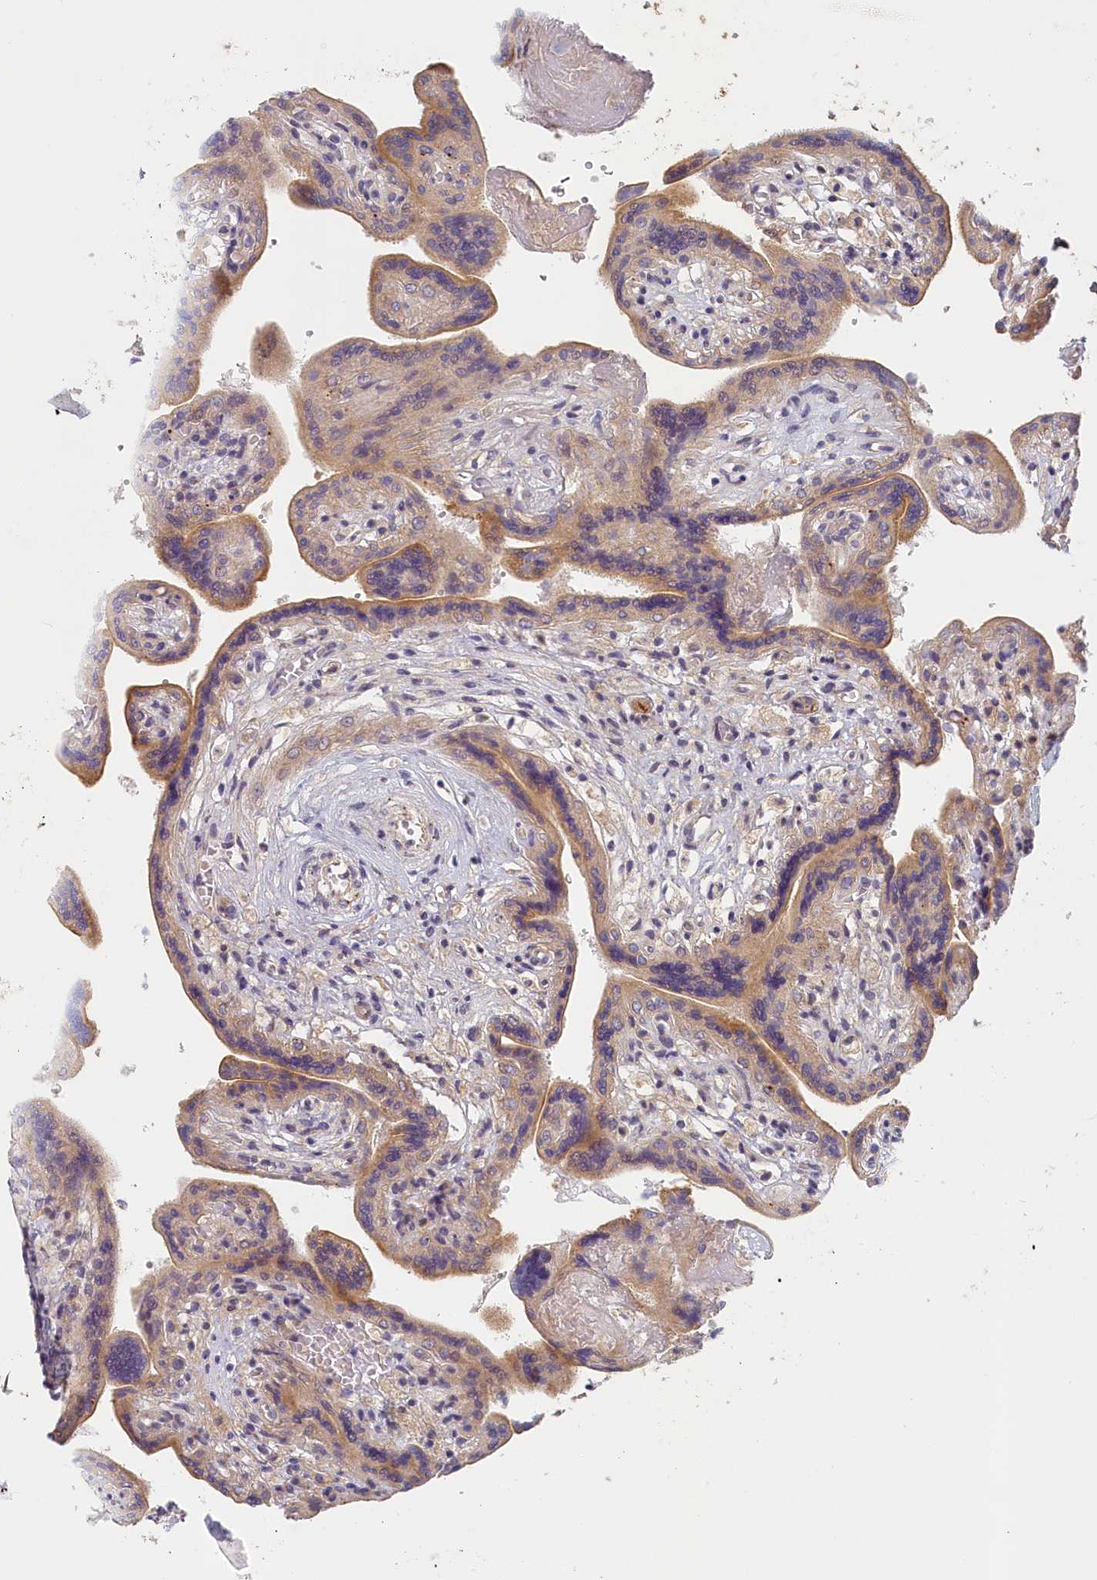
{"staining": {"intensity": "moderate", "quantity": "25%-75%", "location": "cytoplasmic/membranous"}, "tissue": "placenta", "cell_type": "Trophoblastic cells", "image_type": "normal", "snomed": [{"axis": "morphology", "description": "Normal tissue, NOS"}, {"axis": "topography", "description": "Placenta"}], "caption": "A brown stain shows moderate cytoplasmic/membranous expression of a protein in trophoblastic cells of unremarkable placenta.", "gene": "STX16", "patient": {"sex": "female", "age": 37}}